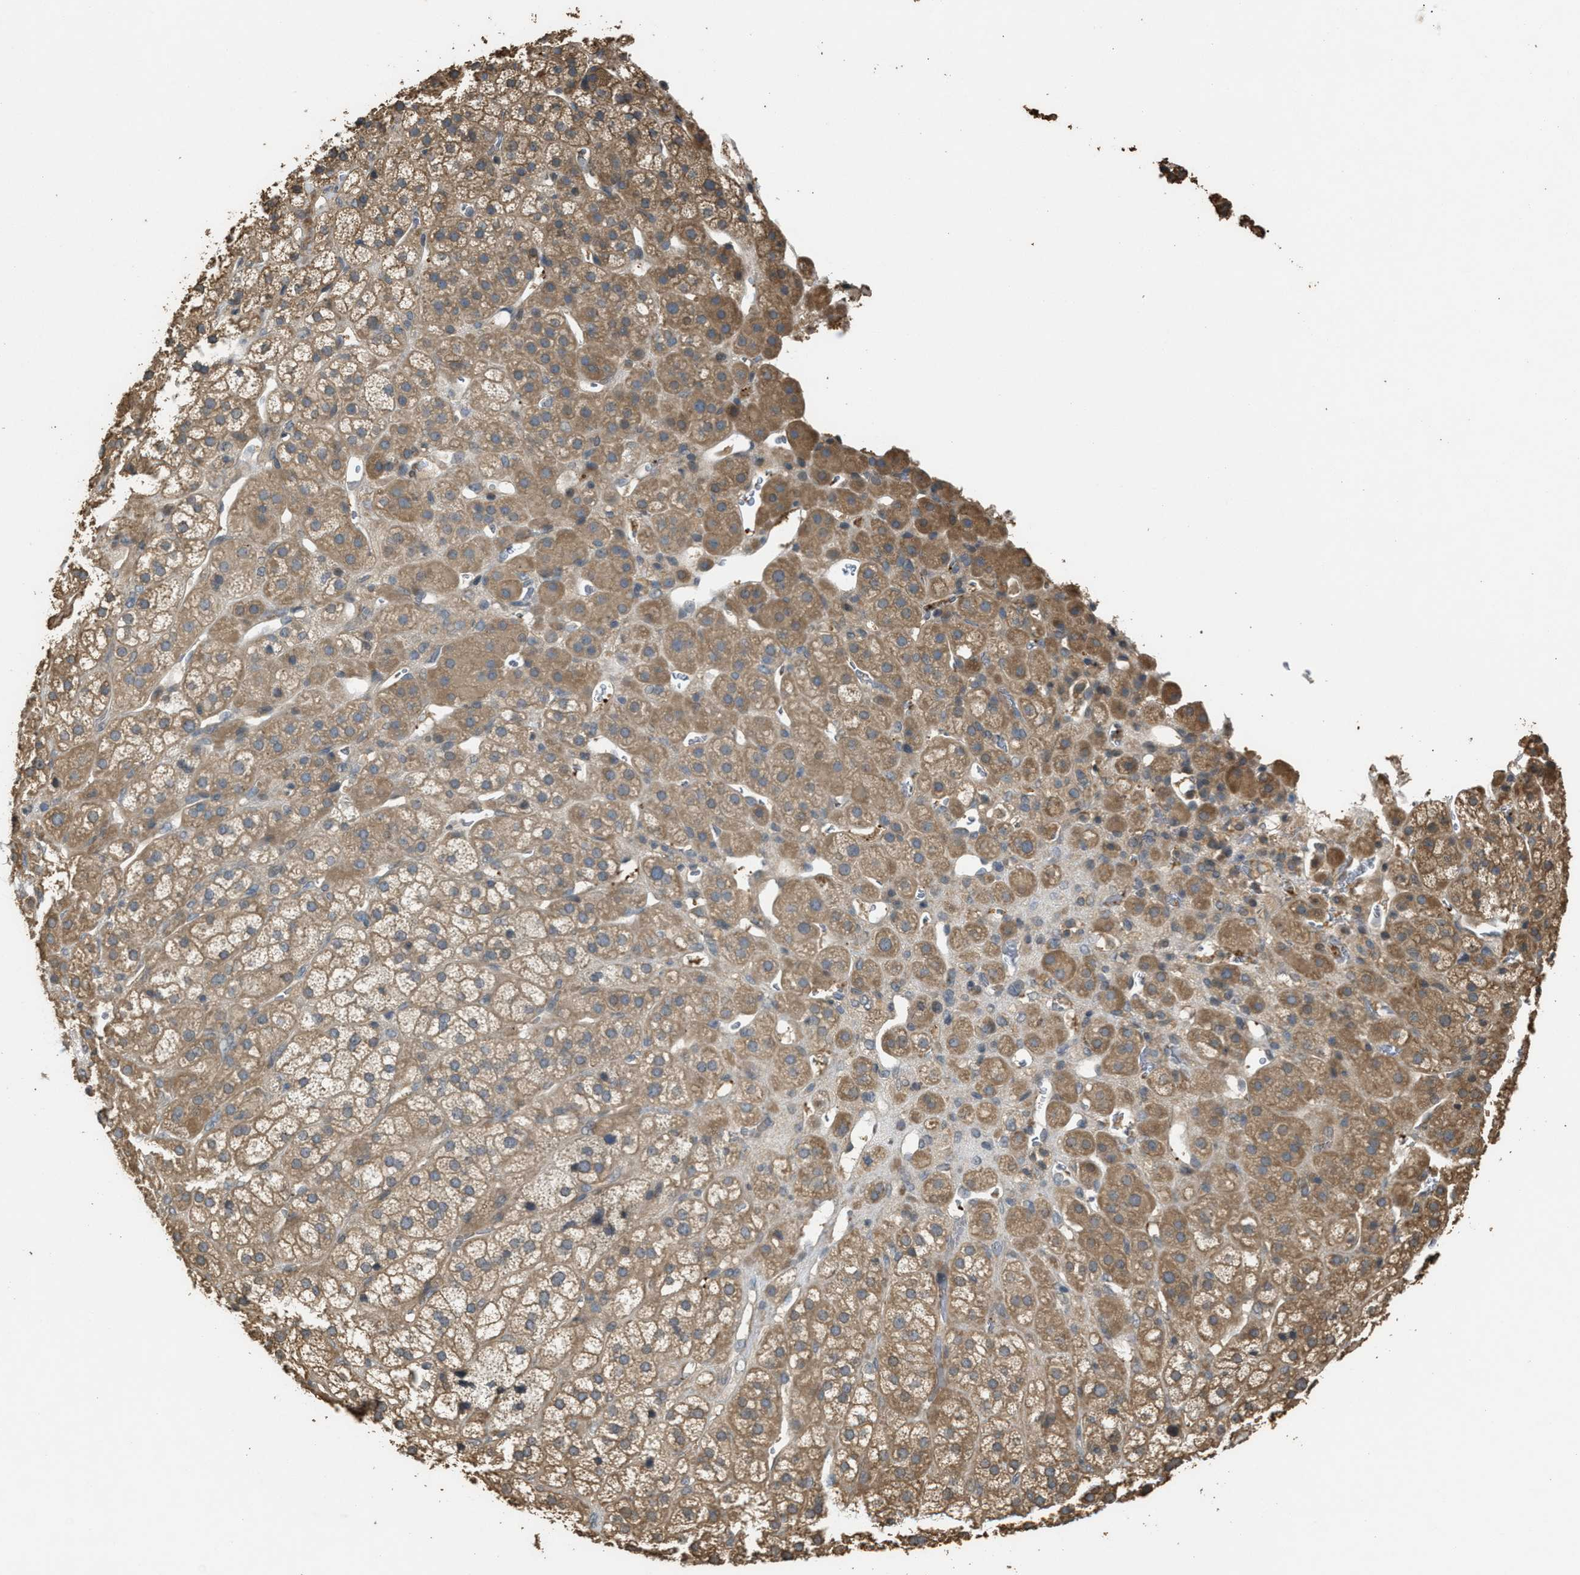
{"staining": {"intensity": "moderate", "quantity": ">75%", "location": "cytoplasmic/membranous"}, "tissue": "adrenal gland", "cell_type": "Glandular cells", "image_type": "normal", "snomed": [{"axis": "morphology", "description": "Normal tissue, NOS"}, {"axis": "topography", "description": "Adrenal gland"}], "caption": "Brown immunohistochemical staining in normal human adrenal gland displays moderate cytoplasmic/membranous expression in approximately >75% of glandular cells.", "gene": "ARHGDIA", "patient": {"sex": "male", "age": 56}}